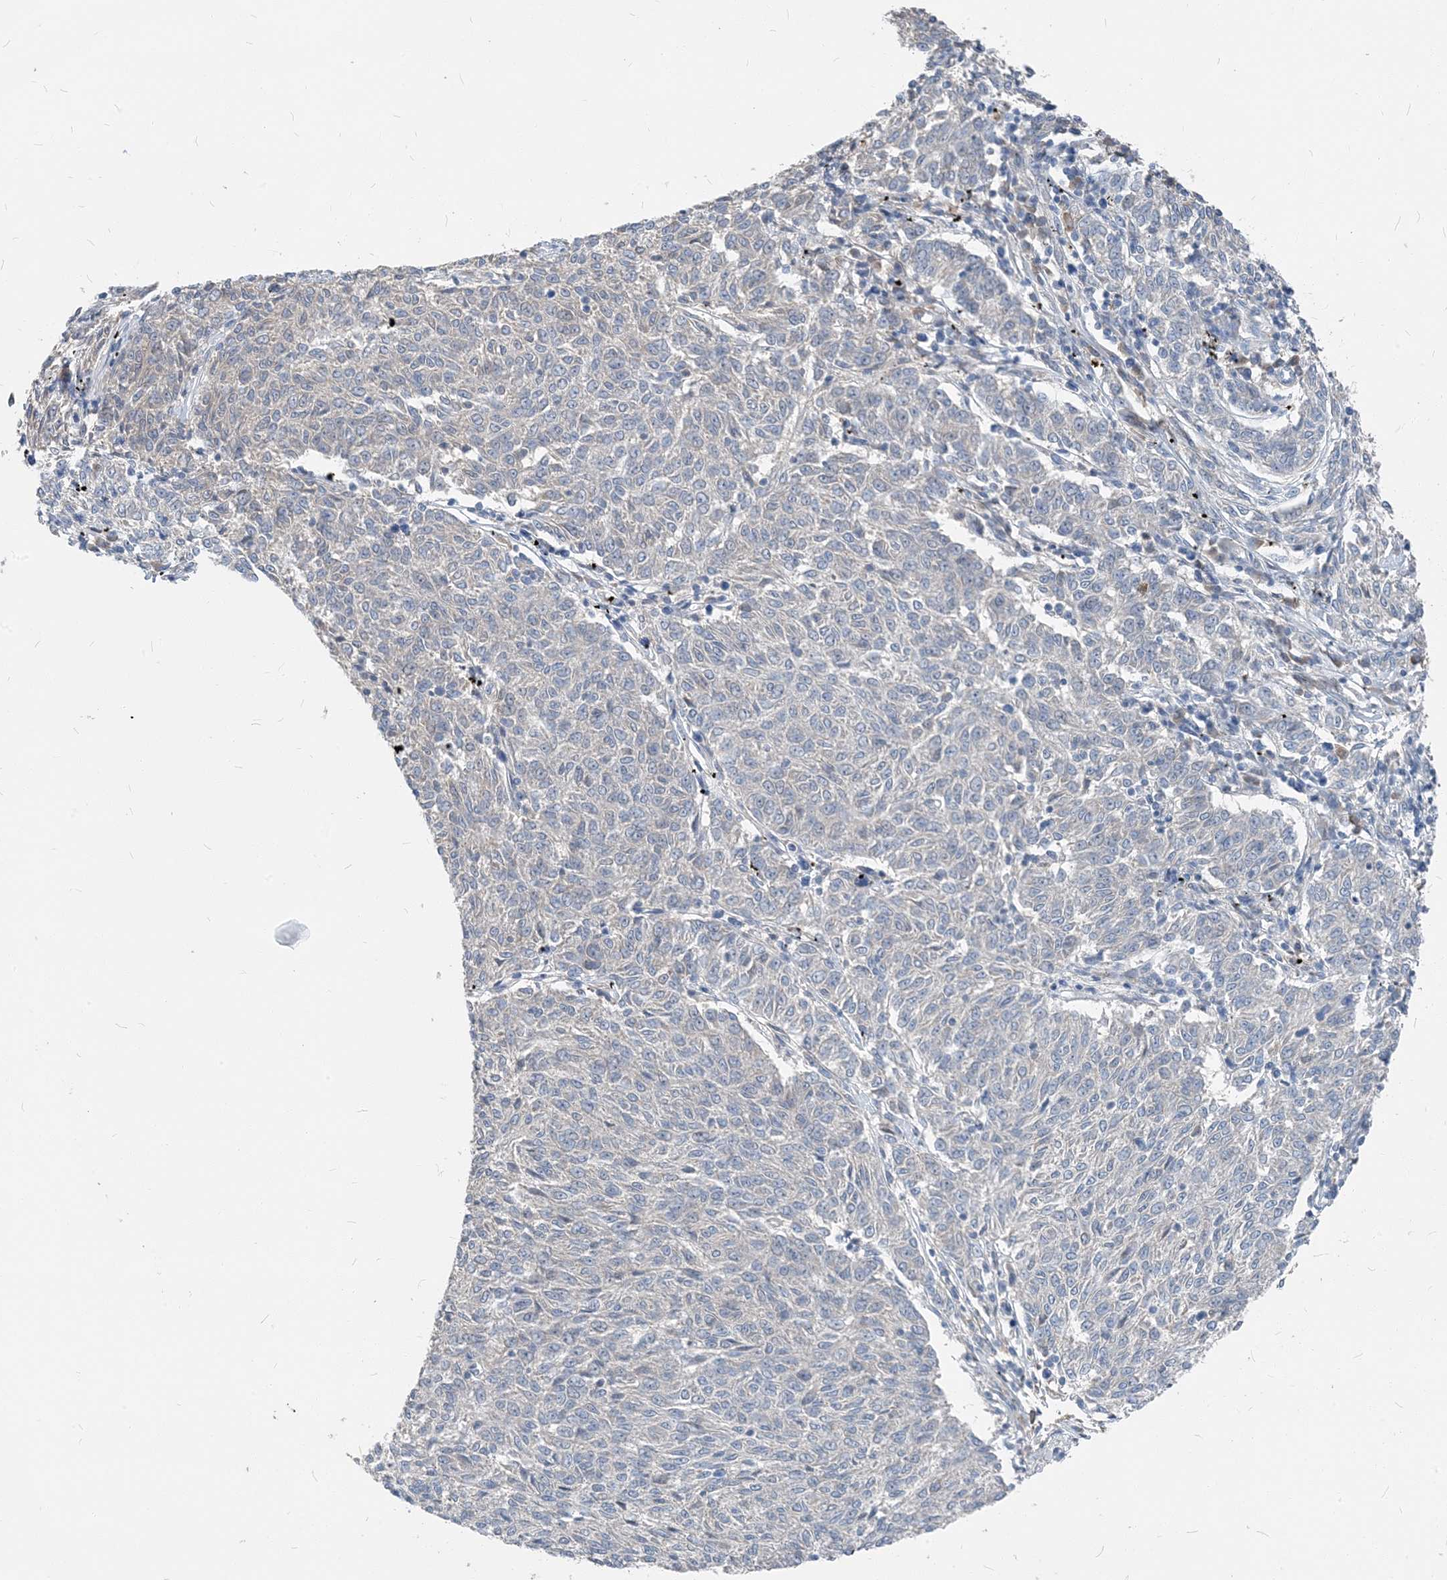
{"staining": {"intensity": "negative", "quantity": "none", "location": "none"}, "tissue": "melanoma", "cell_type": "Tumor cells", "image_type": "cancer", "snomed": [{"axis": "morphology", "description": "Malignant melanoma, NOS"}, {"axis": "topography", "description": "Skin"}], "caption": "Human malignant melanoma stained for a protein using immunohistochemistry (IHC) demonstrates no positivity in tumor cells.", "gene": "NCOA7", "patient": {"sex": "female", "age": 72}}